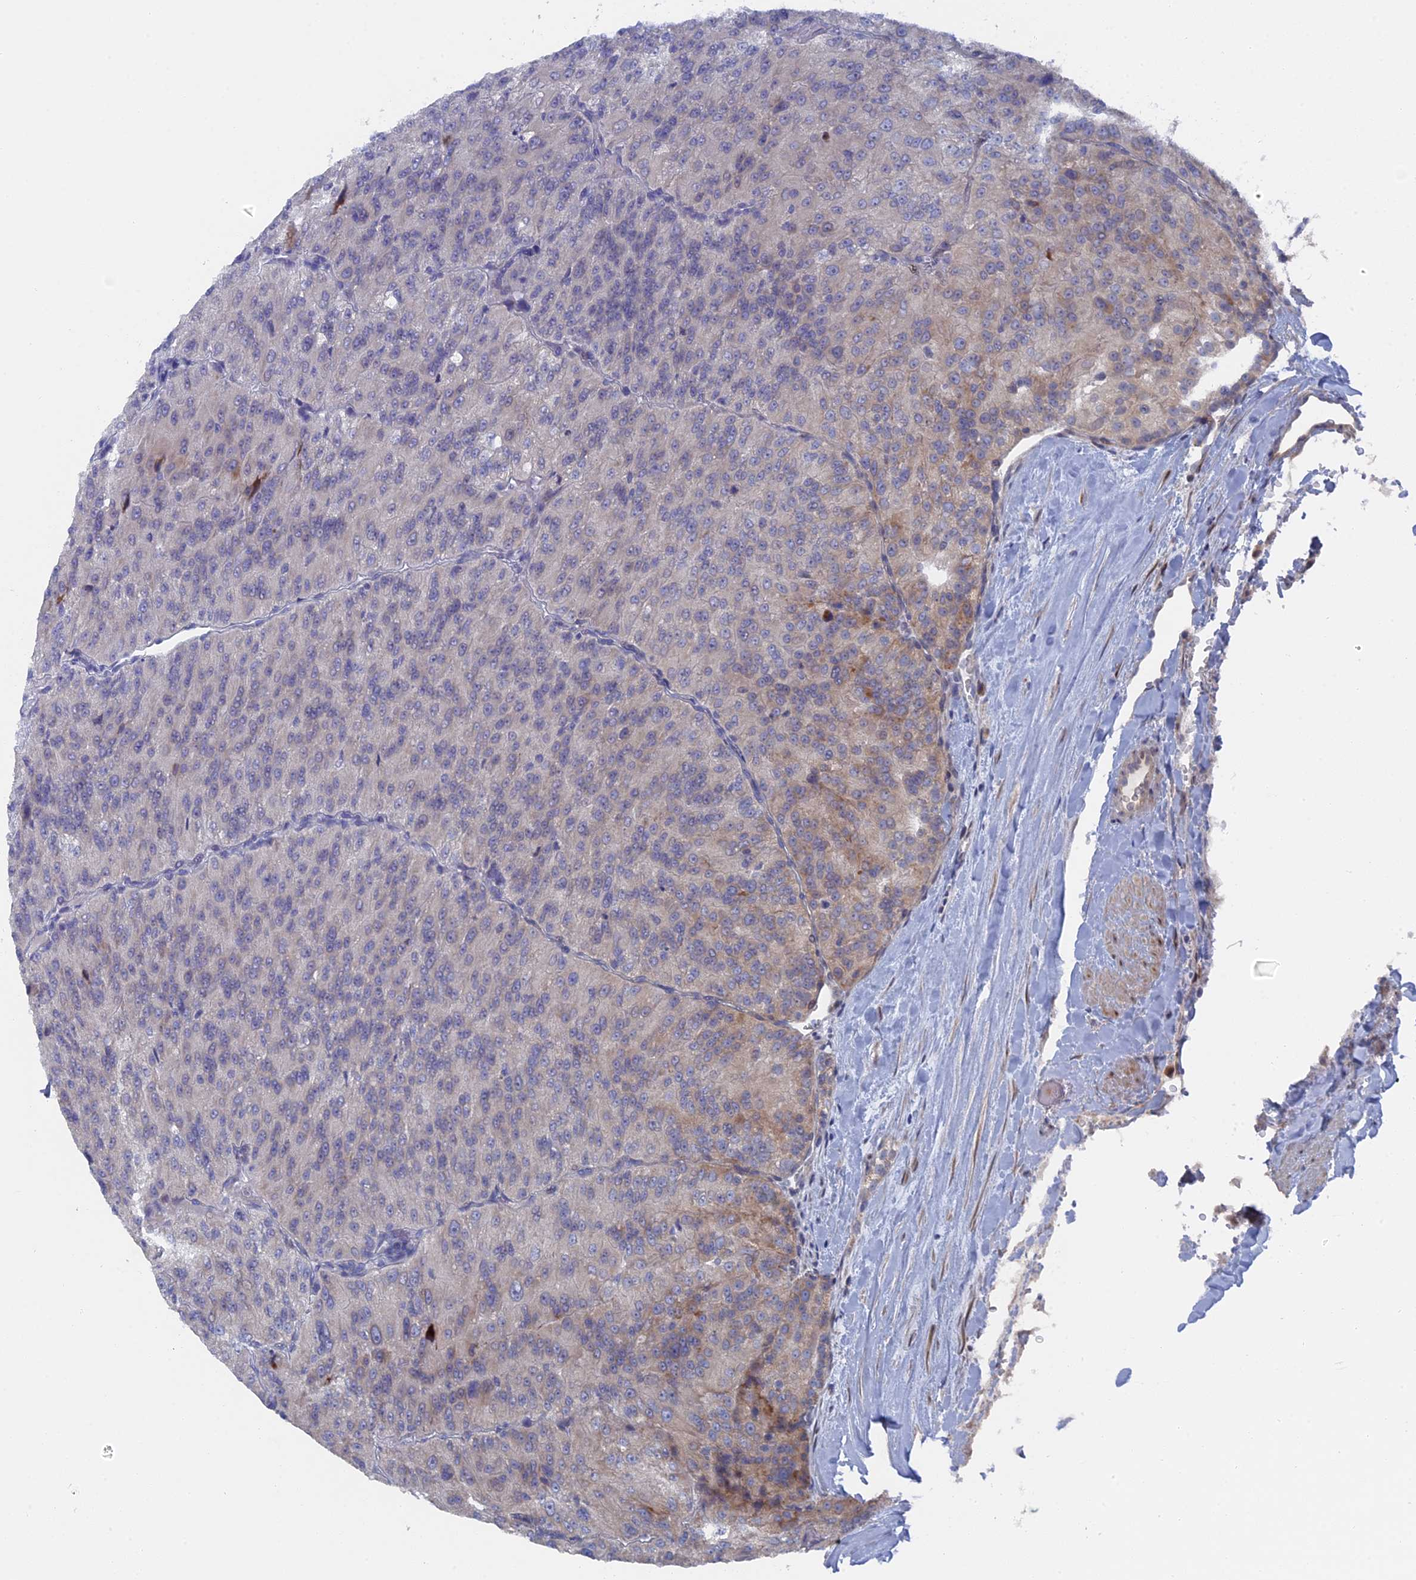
{"staining": {"intensity": "weak", "quantity": "<25%", "location": "cytoplasmic/membranous"}, "tissue": "renal cancer", "cell_type": "Tumor cells", "image_type": "cancer", "snomed": [{"axis": "morphology", "description": "Adenocarcinoma, NOS"}, {"axis": "topography", "description": "Kidney"}], "caption": "Adenocarcinoma (renal) was stained to show a protein in brown. There is no significant positivity in tumor cells. Brightfield microscopy of IHC stained with DAB (brown) and hematoxylin (blue), captured at high magnification.", "gene": "TMEM161A", "patient": {"sex": "female", "age": 63}}